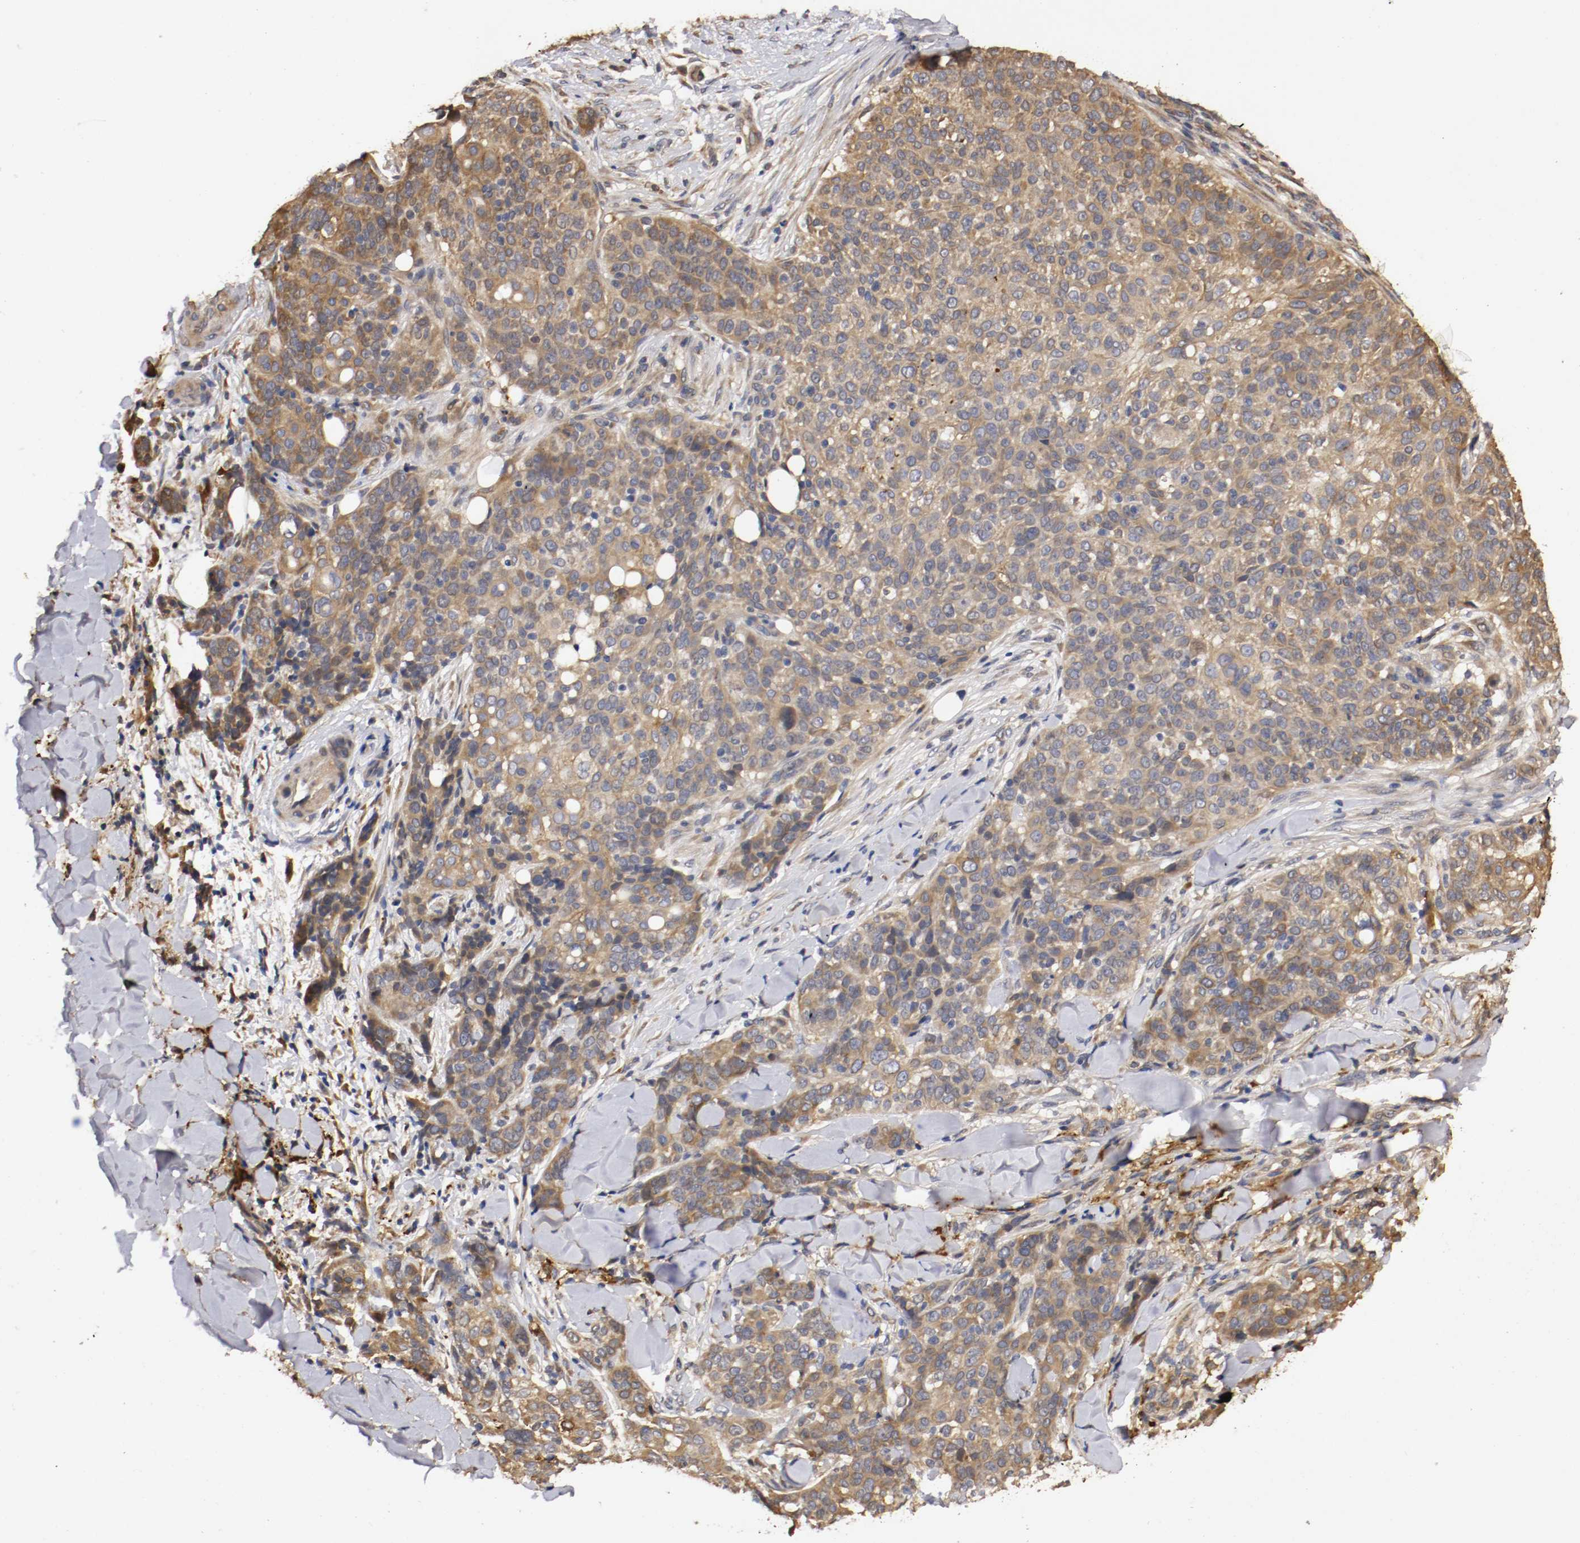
{"staining": {"intensity": "moderate", "quantity": "25%-75%", "location": "cytoplasmic/membranous"}, "tissue": "skin cancer", "cell_type": "Tumor cells", "image_type": "cancer", "snomed": [{"axis": "morphology", "description": "Normal tissue, NOS"}, {"axis": "morphology", "description": "Squamous cell carcinoma, NOS"}, {"axis": "topography", "description": "Skin"}], "caption": "Approximately 25%-75% of tumor cells in human squamous cell carcinoma (skin) demonstrate moderate cytoplasmic/membranous protein positivity as visualized by brown immunohistochemical staining.", "gene": "VEZT", "patient": {"sex": "female", "age": 83}}